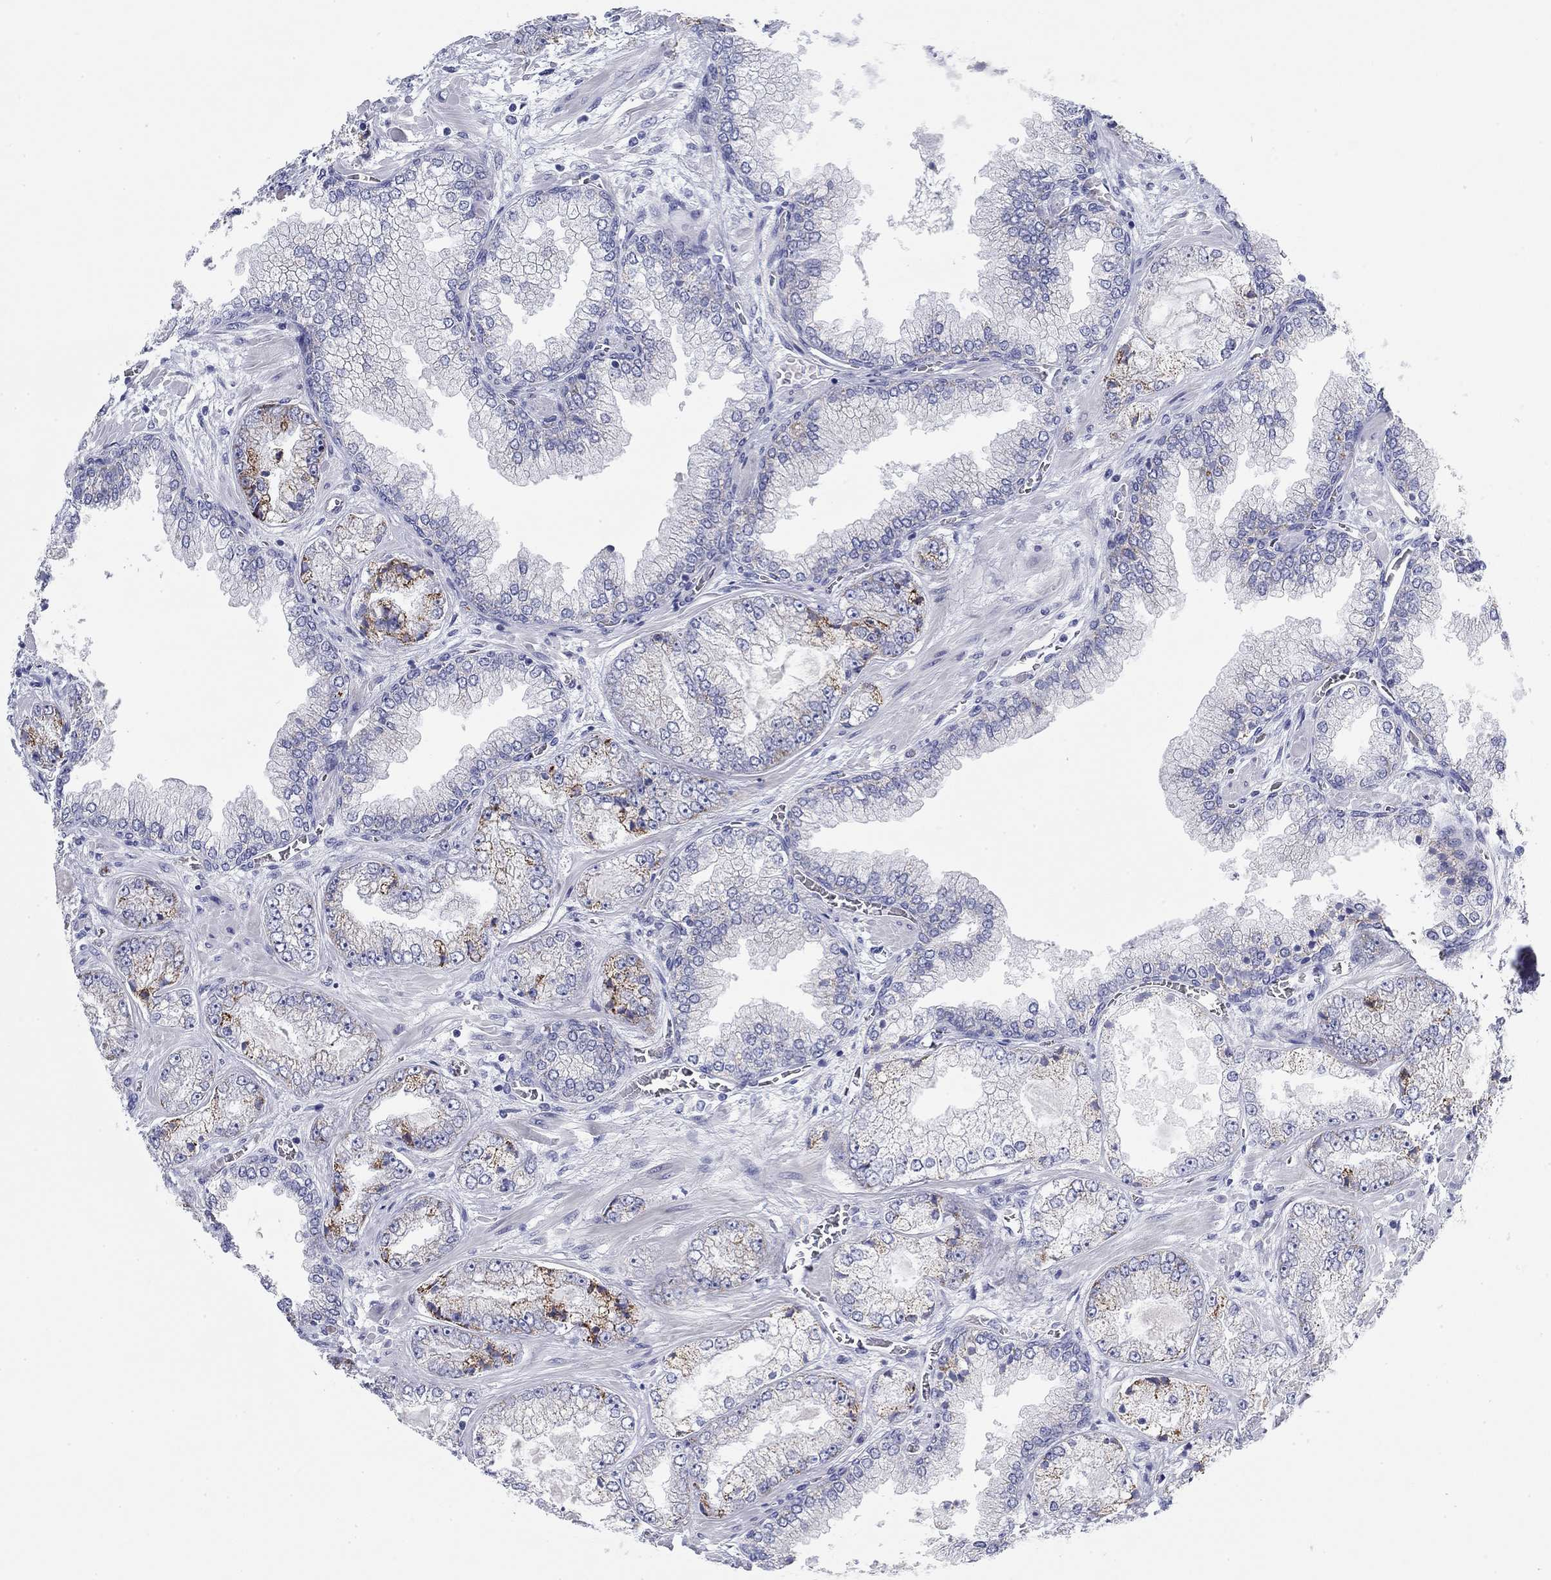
{"staining": {"intensity": "strong", "quantity": "<25%", "location": "cytoplasmic/membranous"}, "tissue": "prostate cancer", "cell_type": "Tumor cells", "image_type": "cancer", "snomed": [{"axis": "morphology", "description": "Adenocarcinoma, Low grade"}, {"axis": "topography", "description": "Prostate"}], "caption": "A medium amount of strong cytoplasmic/membranous staining is seen in approximately <25% of tumor cells in prostate cancer tissue. The staining was performed using DAB (3,3'-diaminobenzidine) to visualize the protein expression in brown, while the nuclei were stained in blue with hematoxylin (Magnification: 20x).", "gene": "CHI3L2", "patient": {"sex": "male", "age": 57}}